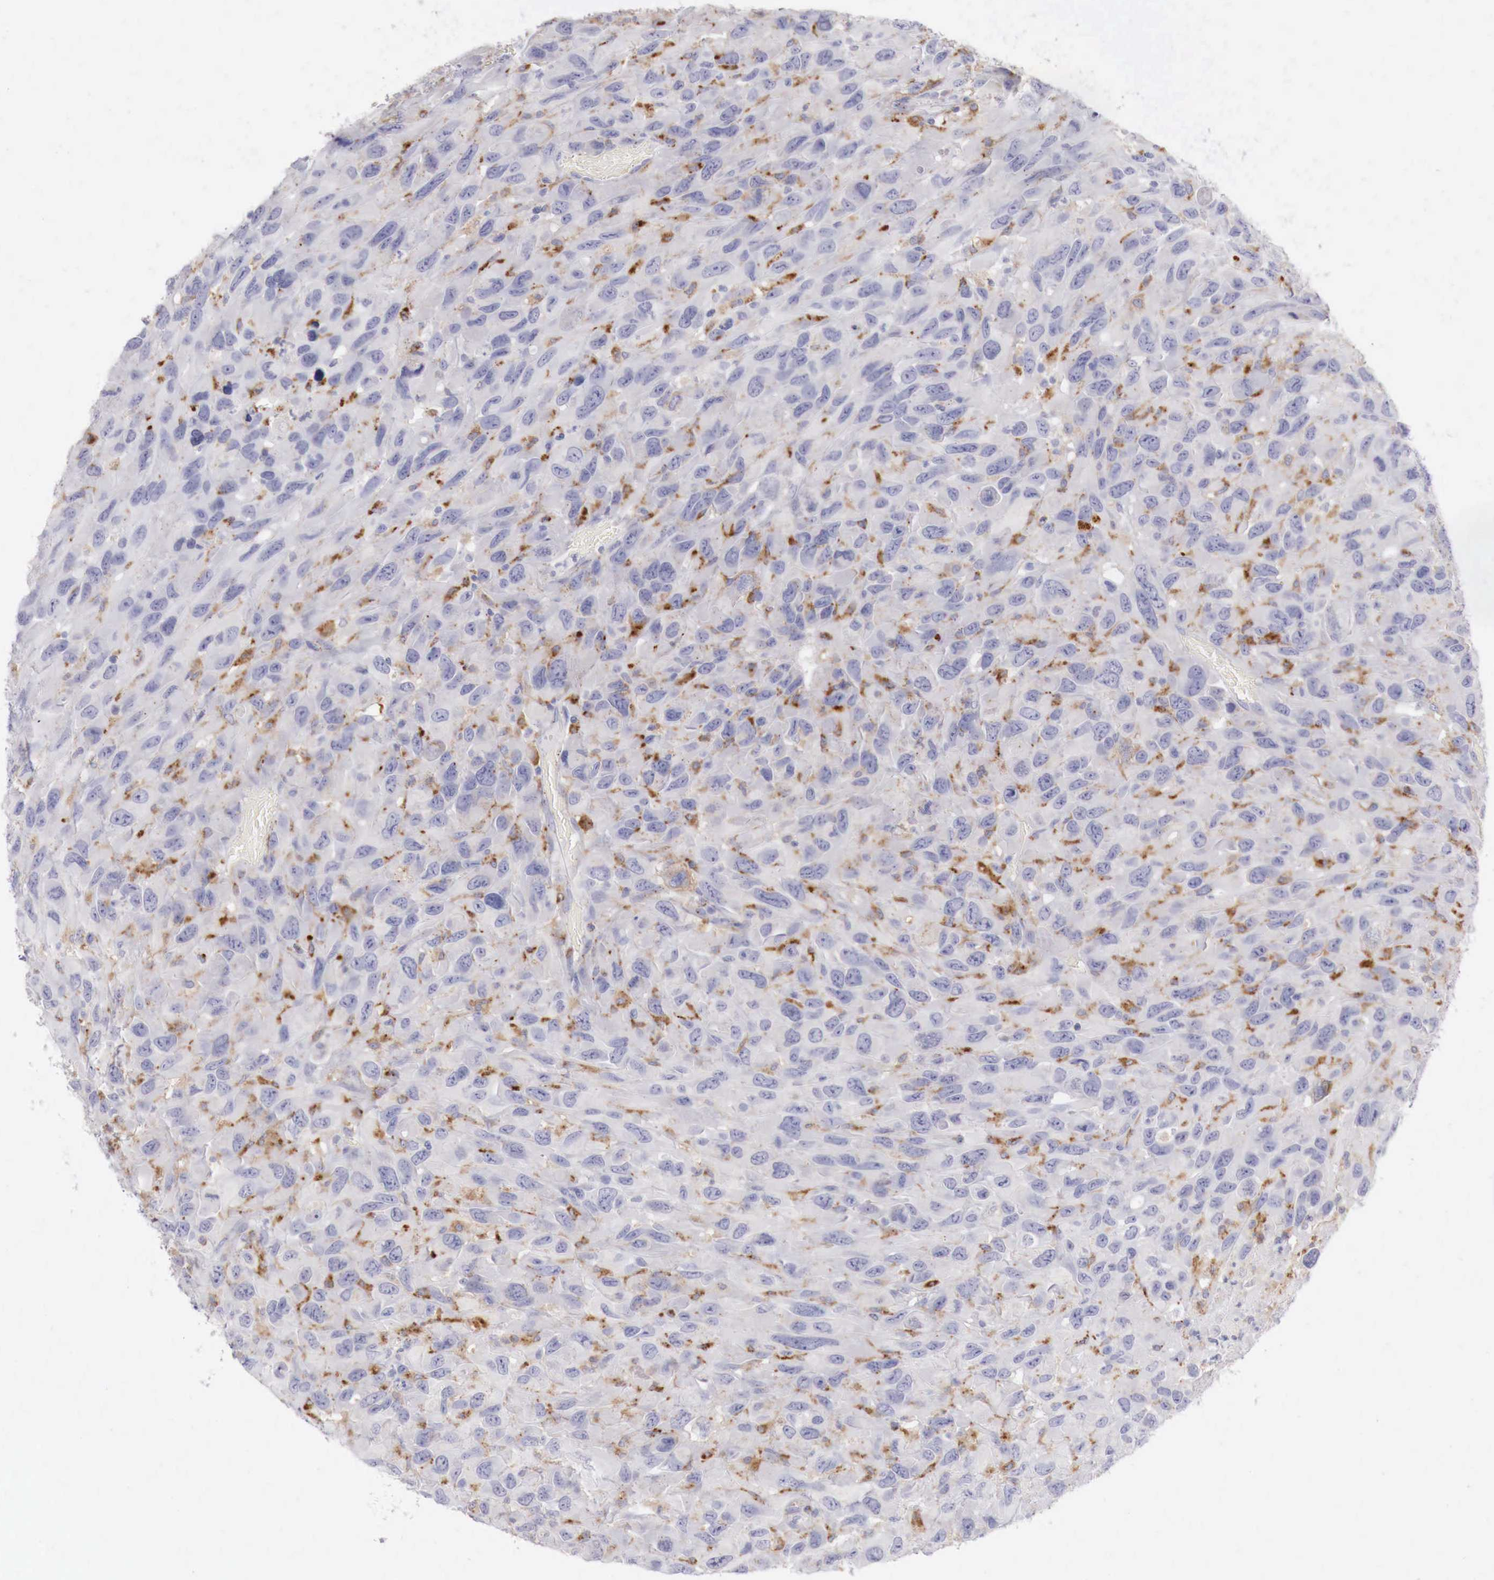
{"staining": {"intensity": "moderate", "quantity": "25%-75%", "location": "cytoplasmic/membranous"}, "tissue": "renal cancer", "cell_type": "Tumor cells", "image_type": "cancer", "snomed": [{"axis": "morphology", "description": "Adenocarcinoma, NOS"}, {"axis": "topography", "description": "Kidney"}], "caption": "Protein staining of renal adenocarcinoma tissue displays moderate cytoplasmic/membranous positivity in about 25%-75% of tumor cells. (IHC, brightfield microscopy, high magnification).", "gene": "GLA", "patient": {"sex": "male", "age": 79}}